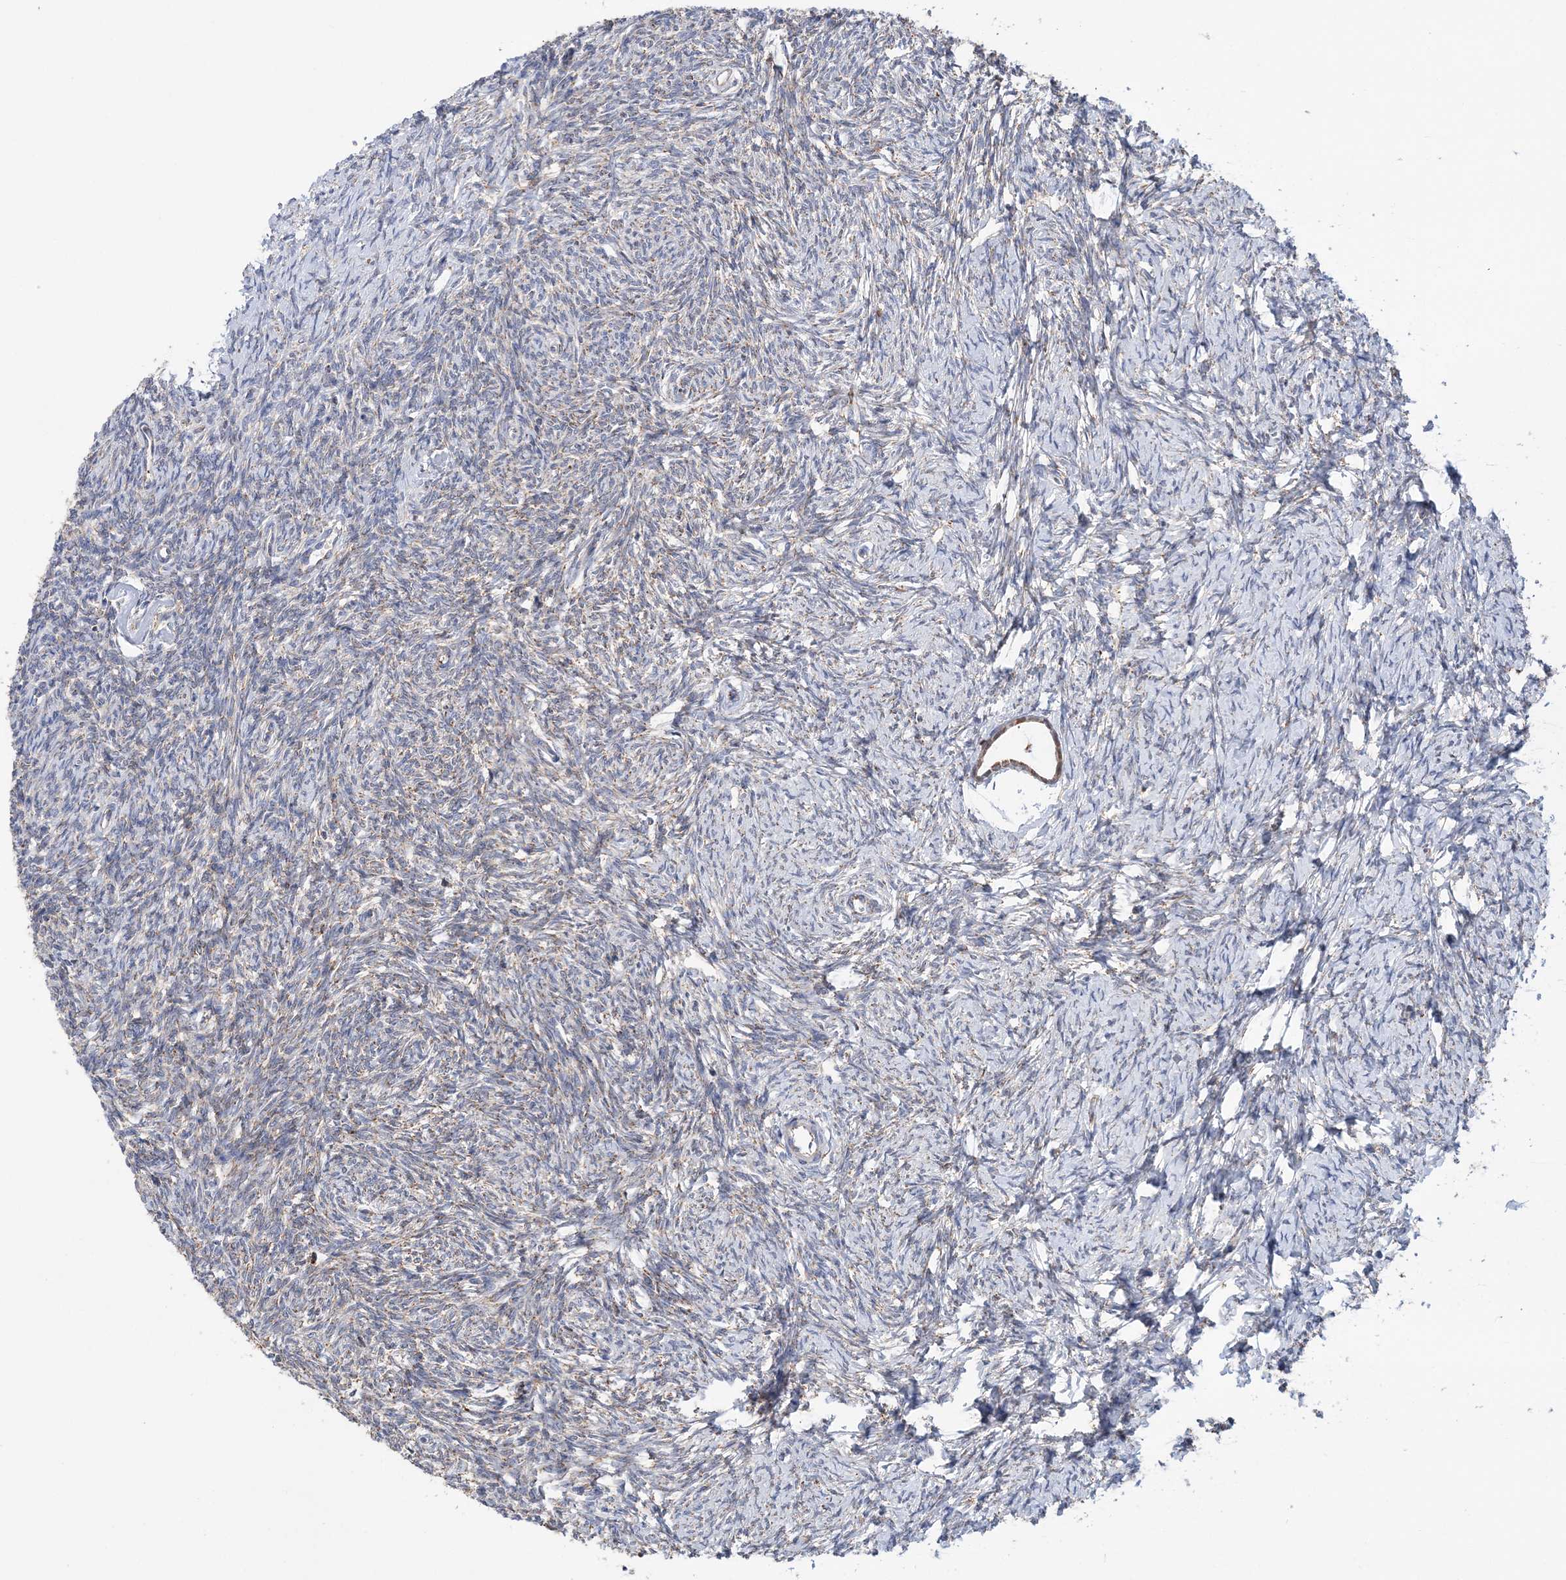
{"staining": {"intensity": "moderate", "quantity": ">75%", "location": "cytoplasmic/membranous"}, "tissue": "ovary", "cell_type": "Follicle cells", "image_type": "normal", "snomed": [{"axis": "morphology", "description": "Normal tissue, NOS"}, {"axis": "morphology", "description": "Cyst, NOS"}, {"axis": "topography", "description": "Ovary"}], "caption": "IHC (DAB (3,3'-diaminobenzidine)) staining of unremarkable ovary shows moderate cytoplasmic/membranous protein positivity in about >75% of follicle cells.", "gene": "TTC32", "patient": {"sex": "female", "age": 33}}